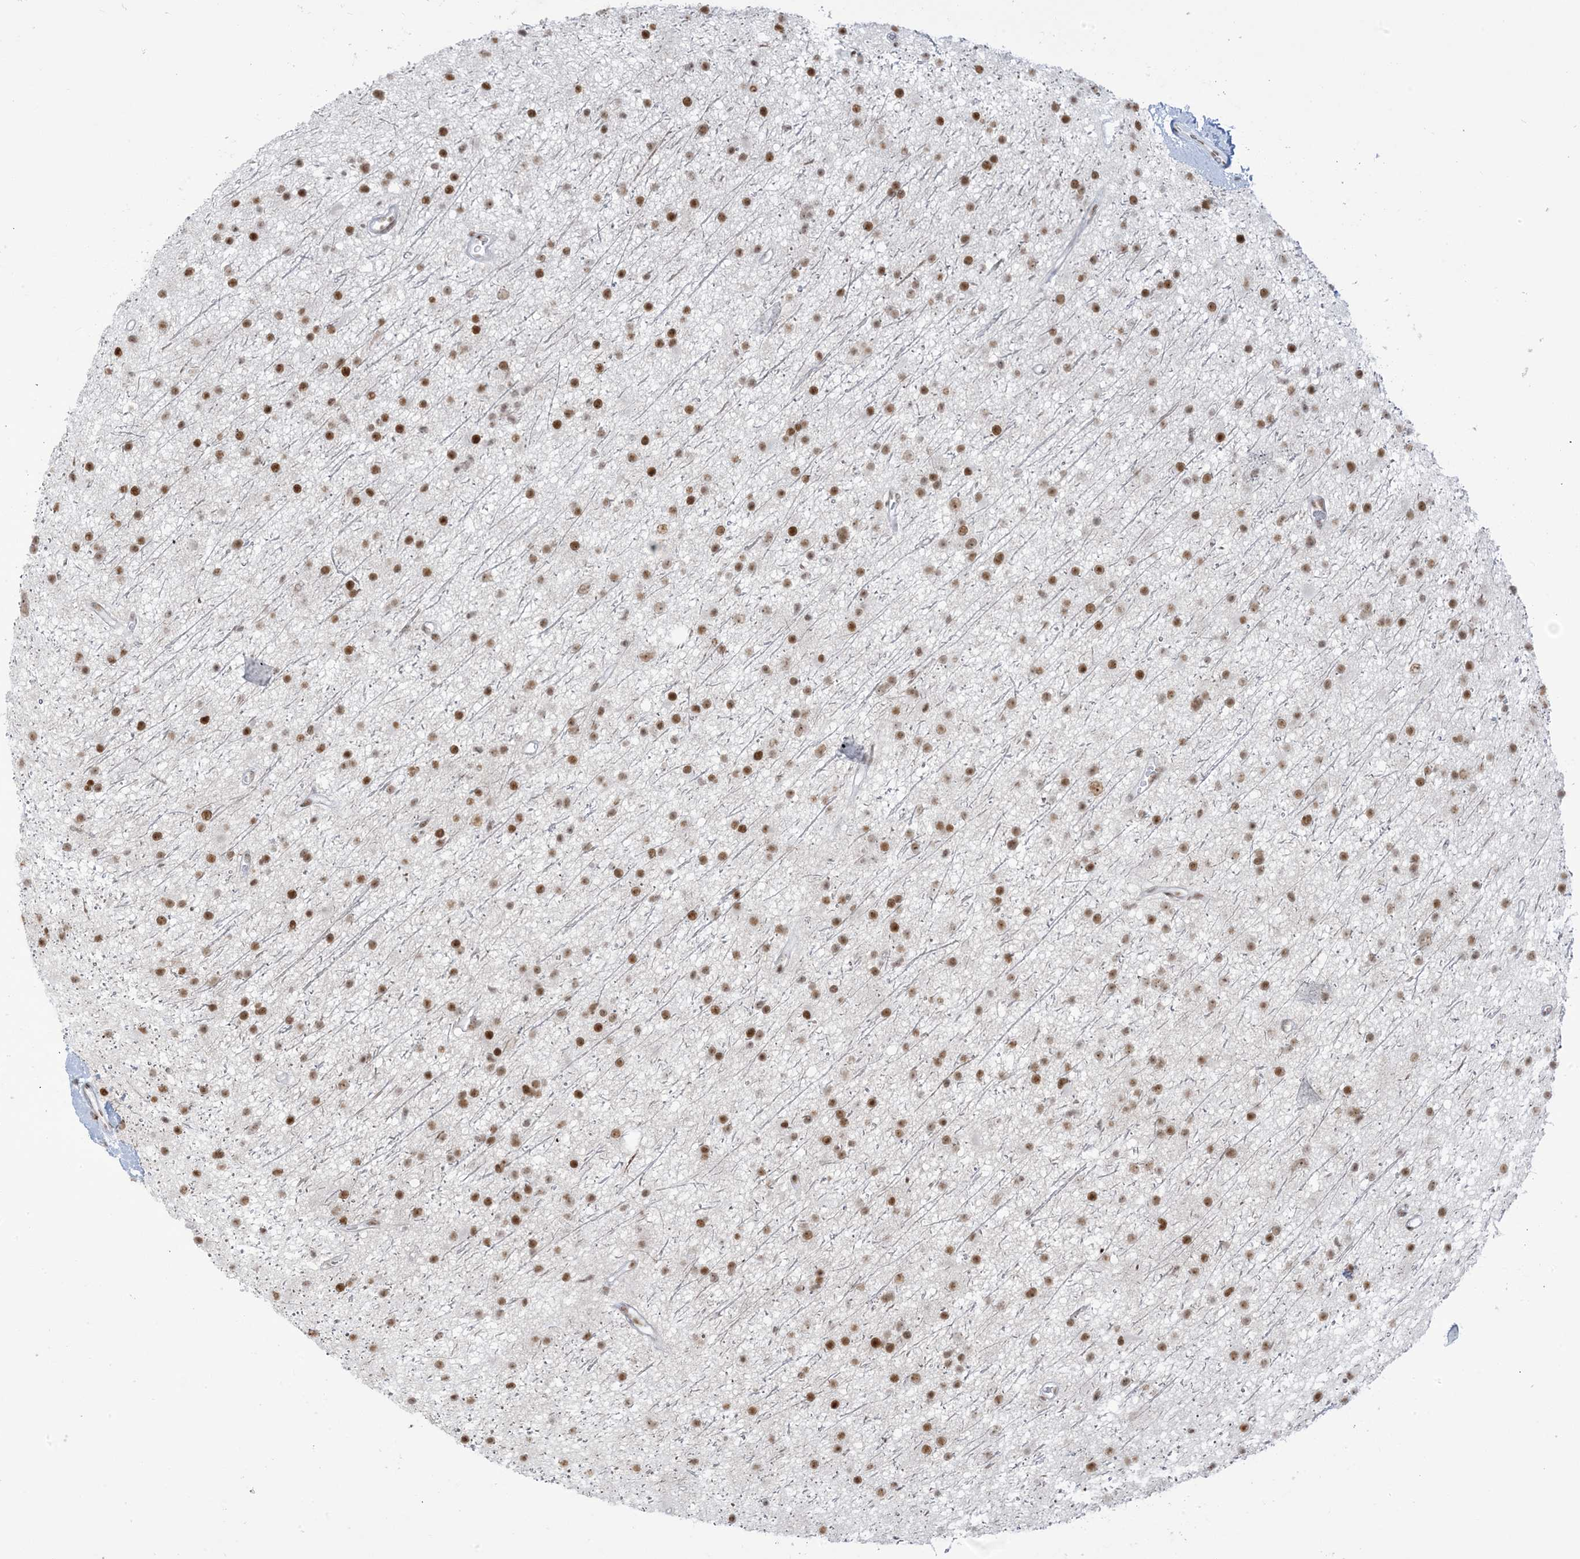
{"staining": {"intensity": "moderate", "quantity": ">75%", "location": "nuclear"}, "tissue": "glioma", "cell_type": "Tumor cells", "image_type": "cancer", "snomed": [{"axis": "morphology", "description": "Glioma, malignant, Low grade"}, {"axis": "topography", "description": "Cerebral cortex"}], "caption": "Glioma was stained to show a protein in brown. There is medium levels of moderate nuclear staining in about >75% of tumor cells.", "gene": "STAG1", "patient": {"sex": "female", "age": 39}}